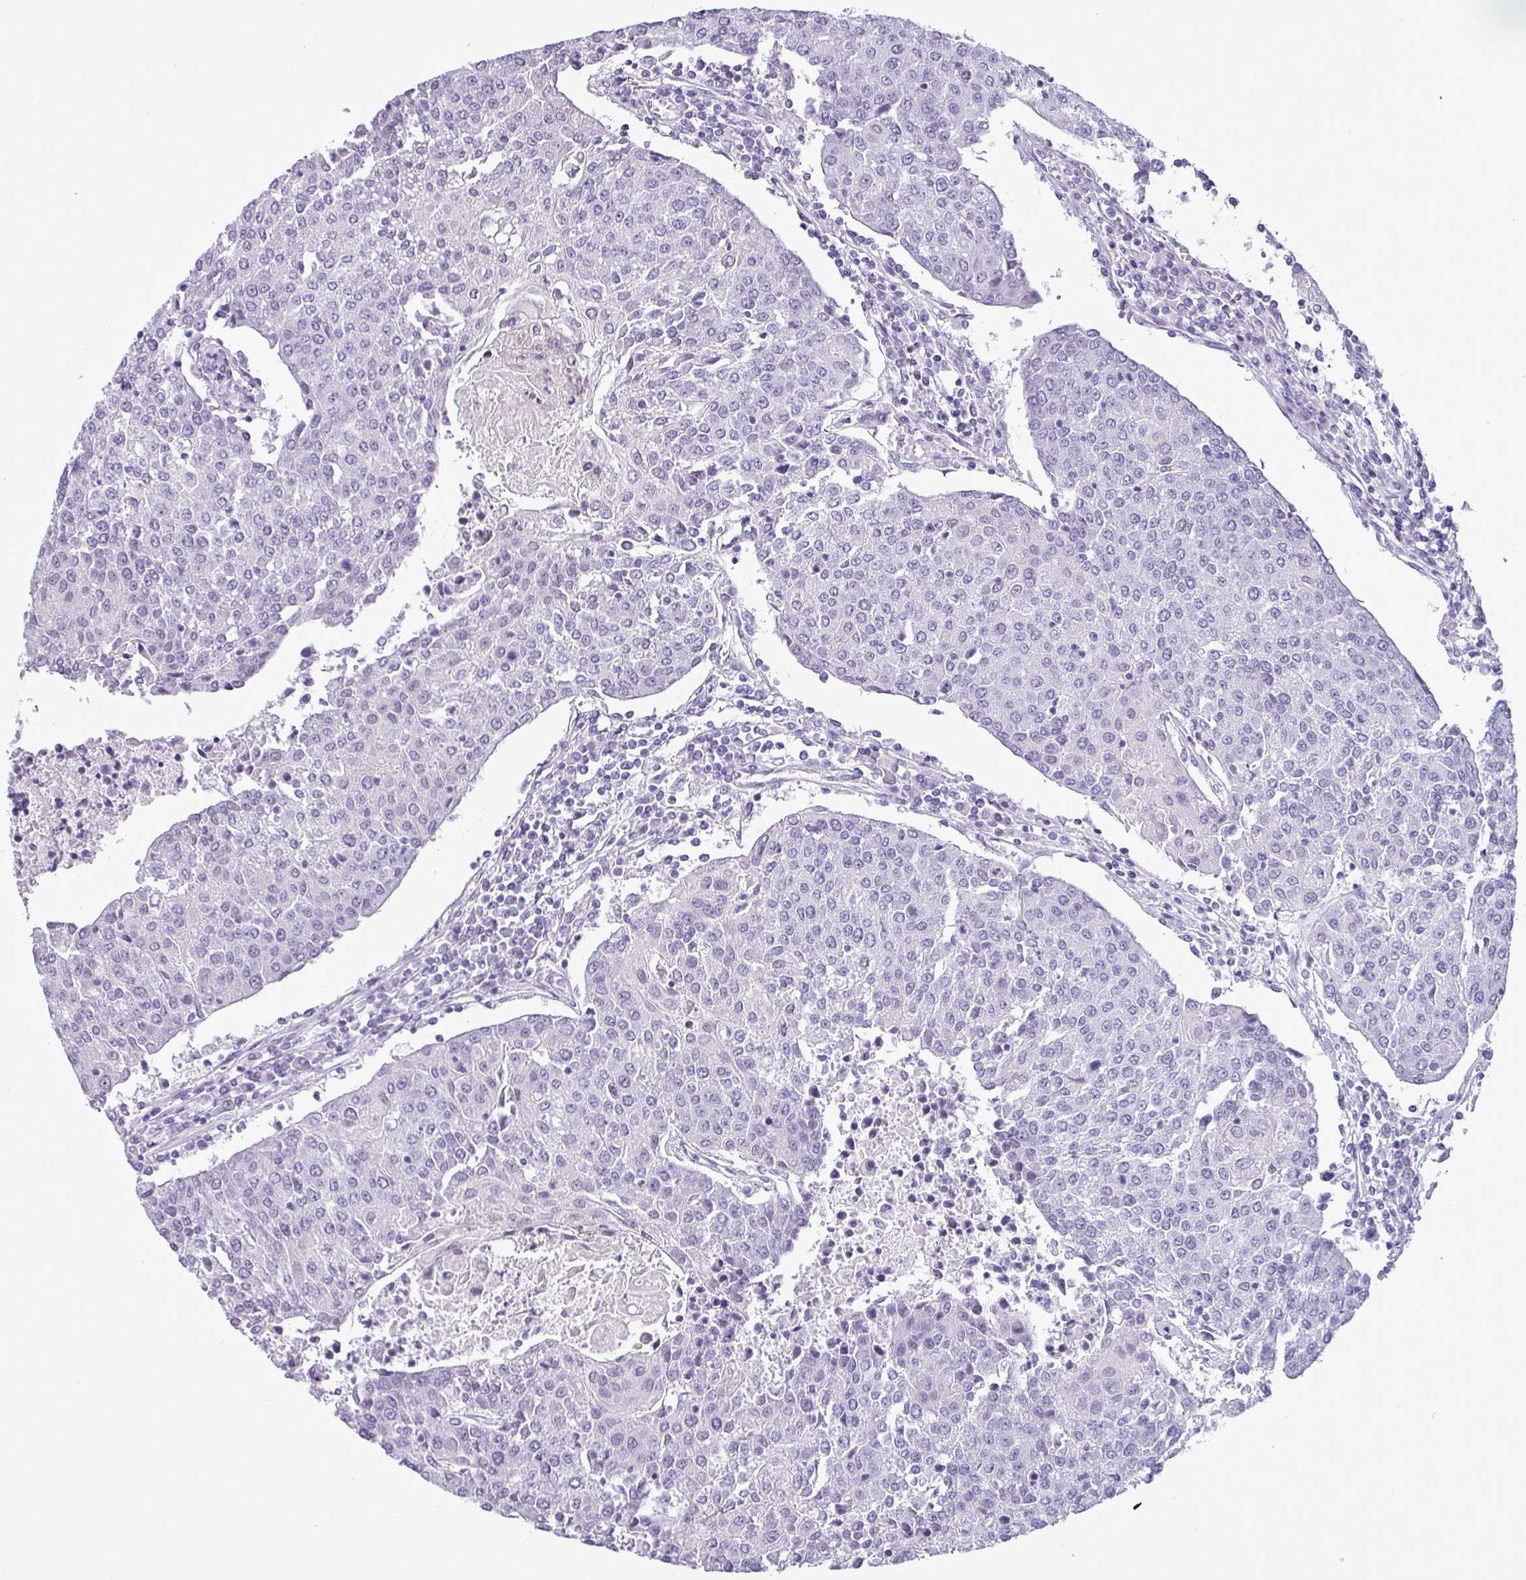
{"staining": {"intensity": "negative", "quantity": "none", "location": "none"}, "tissue": "urothelial cancer", "cell_type": "Tumor cells", "image_type": "cancer", "snomed": [{"axis": "morphology", "description": "Urothelial carcinoma, High grade"}, {"axis": "topography", "description": "Urinary bladder"}], "caption": "Tumor cells show no significant staining in high-grade urothelial carcinoma.", "gene": "SRGAP1", "patient": {"sex": "female", "age": 85}}